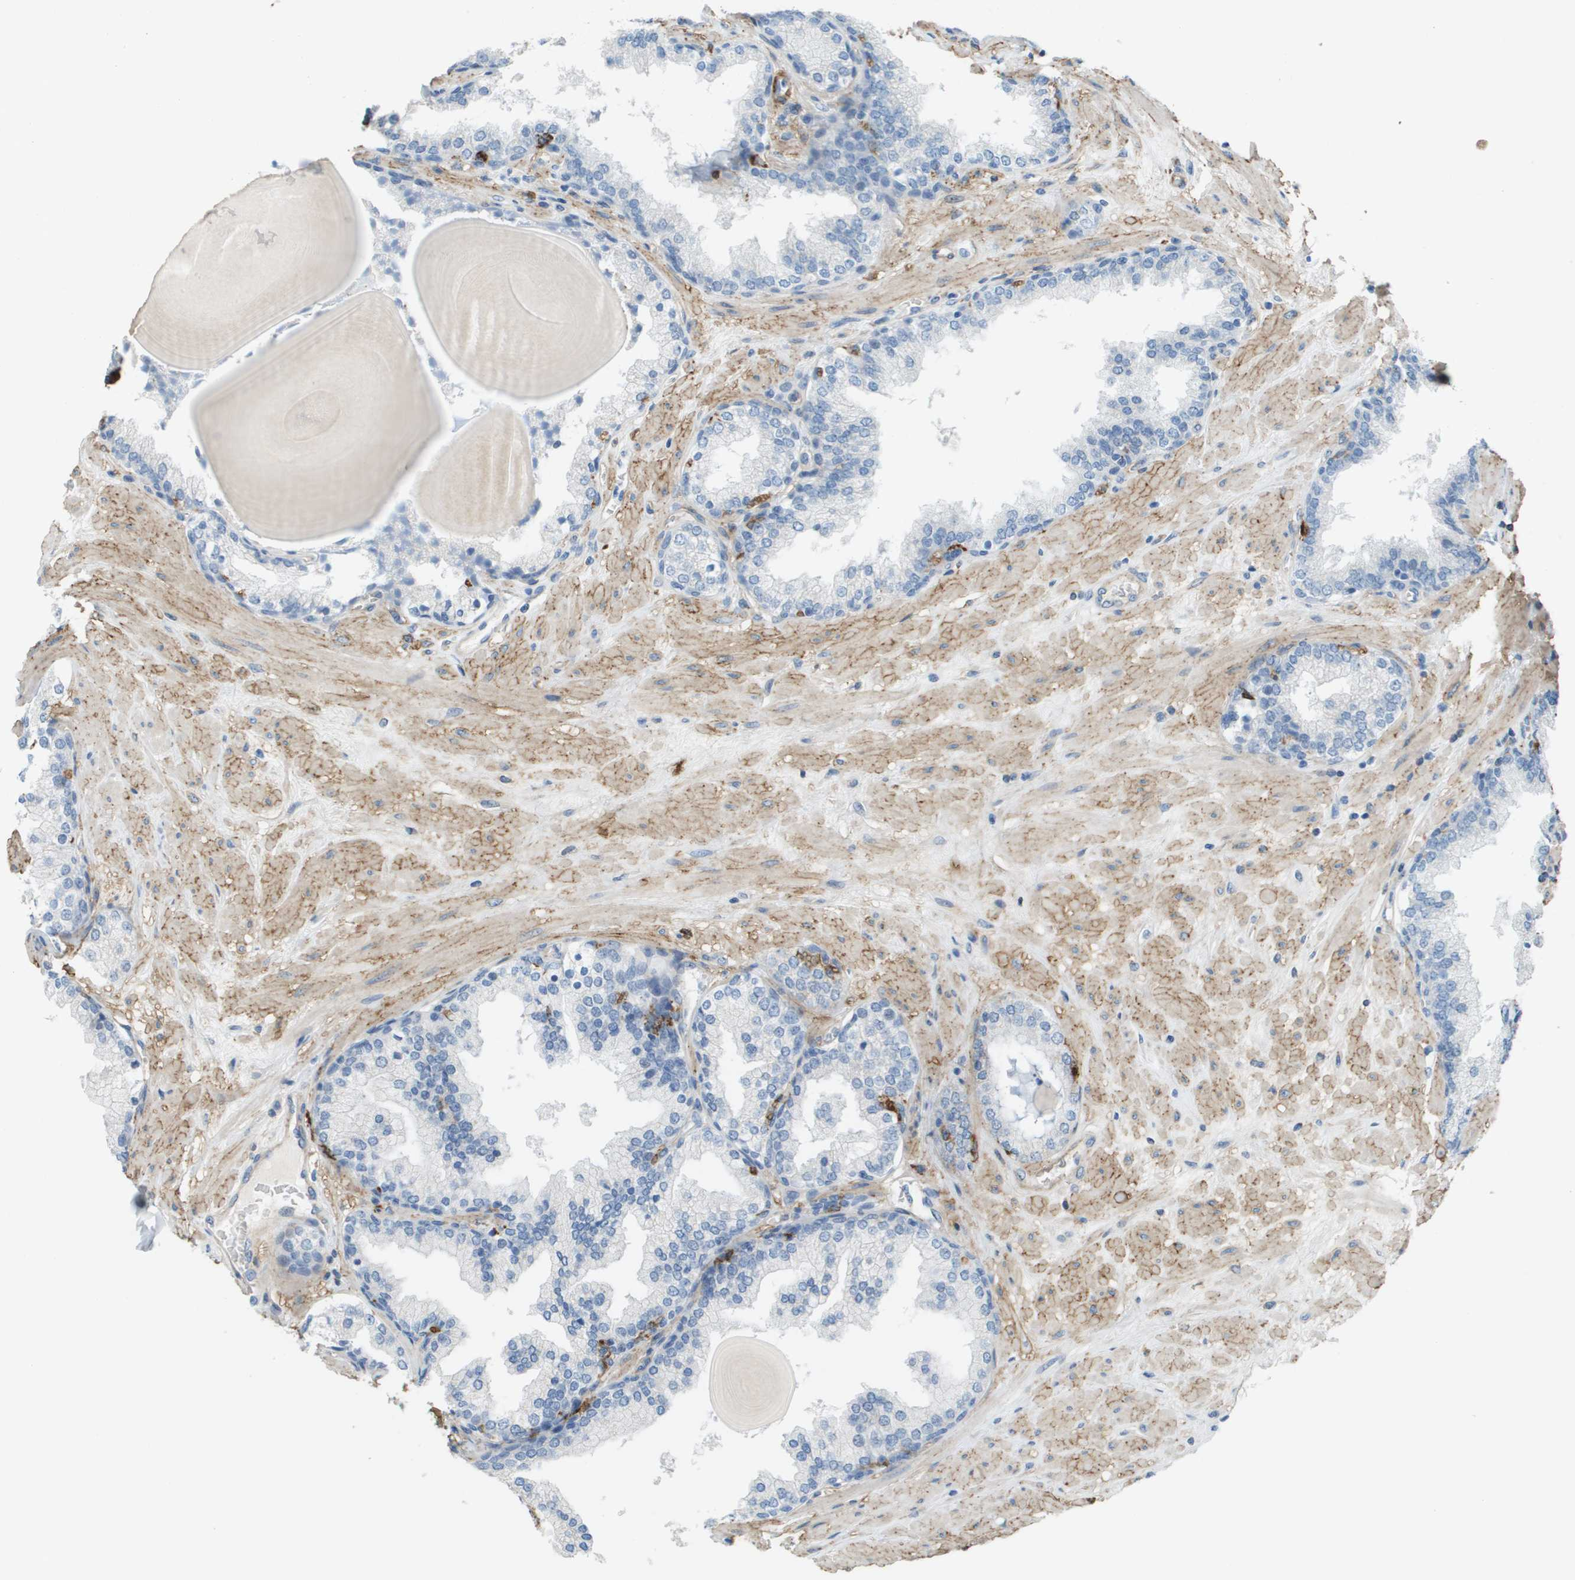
{"staining": {"intensity": "negative", "quantity": "none", "location": "none"}, "tissue": "prostate", "cell_type": "Glandular cells", "image_type": "normal", "snomed": [{"axis": "morphology", "description": "Normal tissue, NOS"}, {"axis": "topography", "description": "Prostate"}], "caption": "Prostate stained for a protein using immunohistochemistry (IHC) shows no staining glandular cells.", "gene": "ZBTB43", "patient": {"sex": "male", "age": 51}}